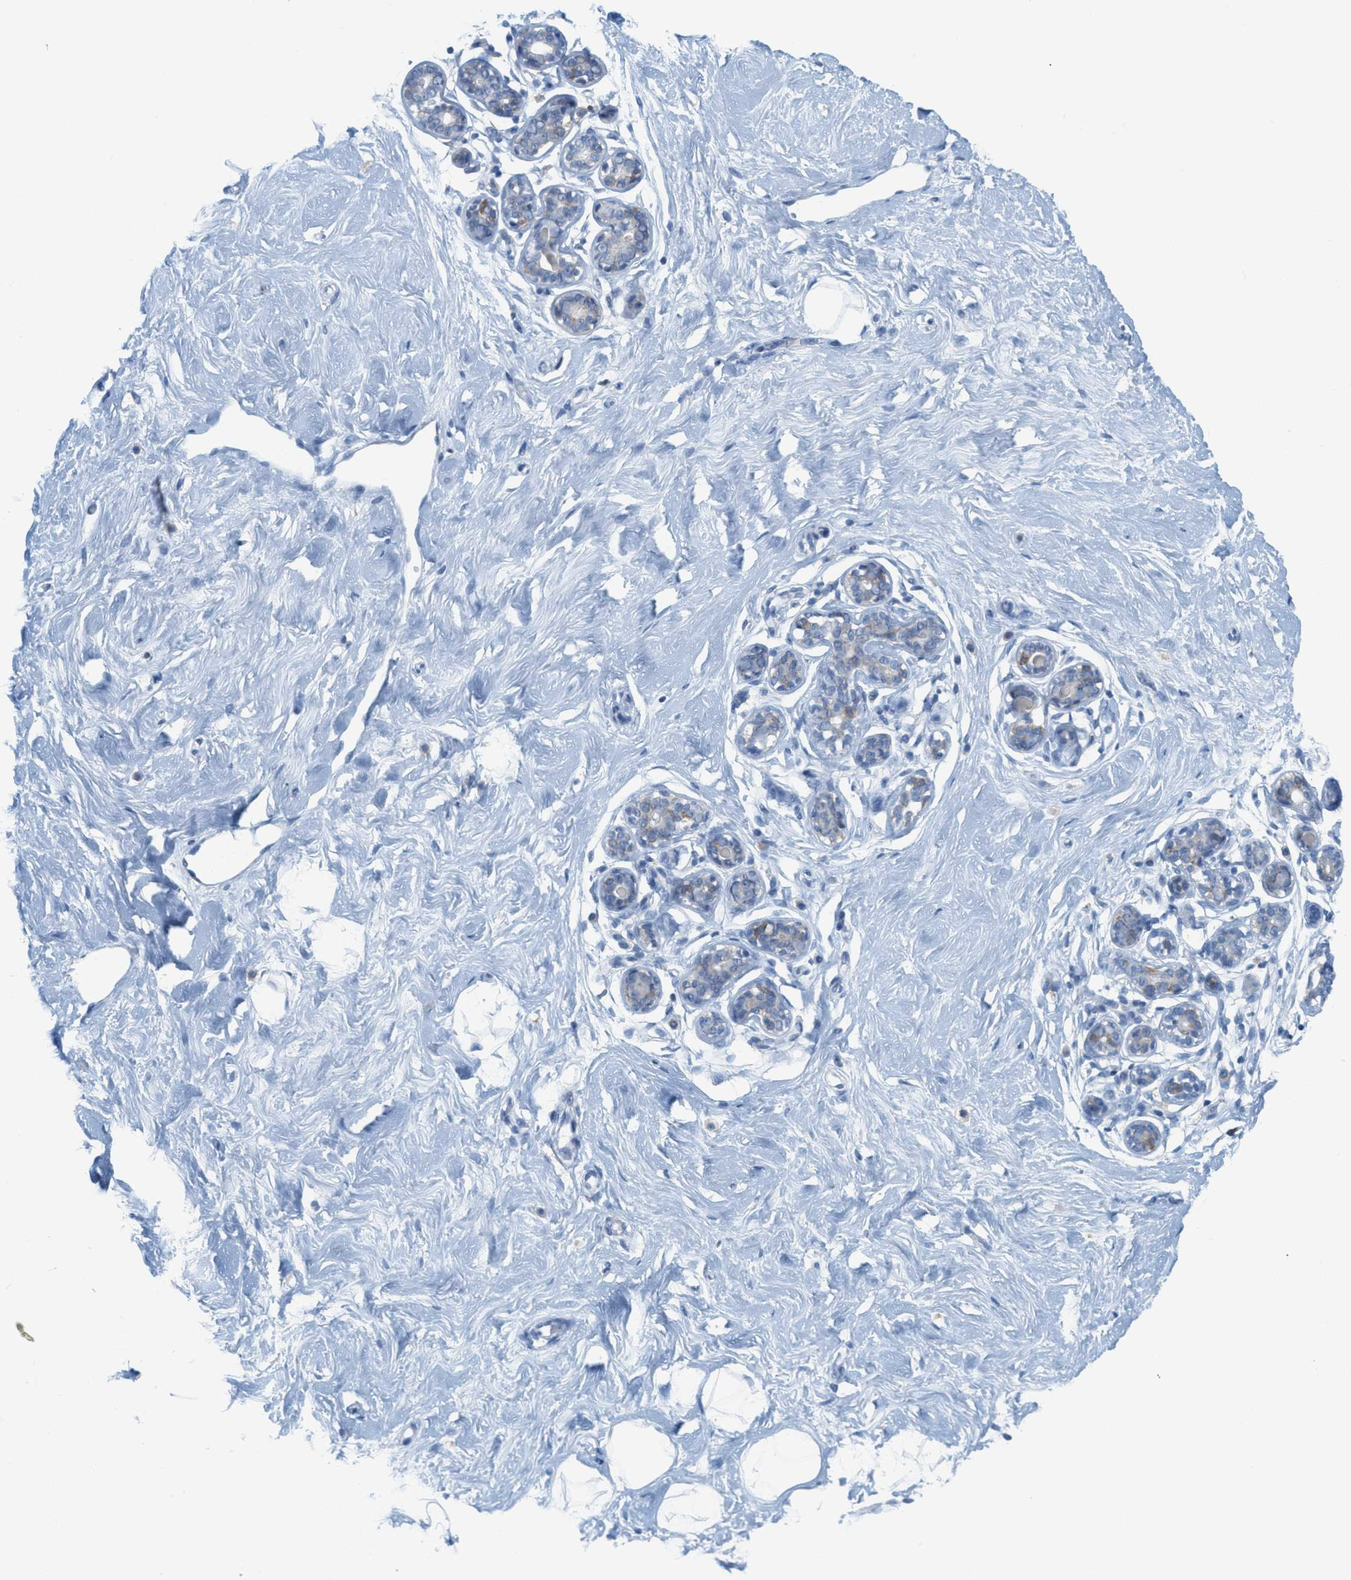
{"staining": {"intensity": "negative", "quantity": "none", "location": "none"}, "tissue": "breast", "cell_type": "Adipocytes", "image_type": "normal", "snomed": [{"axis": "morphology", "description": "Normal tissue, NOS"}, {"axis": "topography", "description": "Breast"}], "caption": "DAB (3,3'-diaminobenzidine) immunohistochemical staining of normal breast reveals no significant positivity in adipocytes.", "gene": "TEX264", "patient": {"sex": "female", "age": 23}}